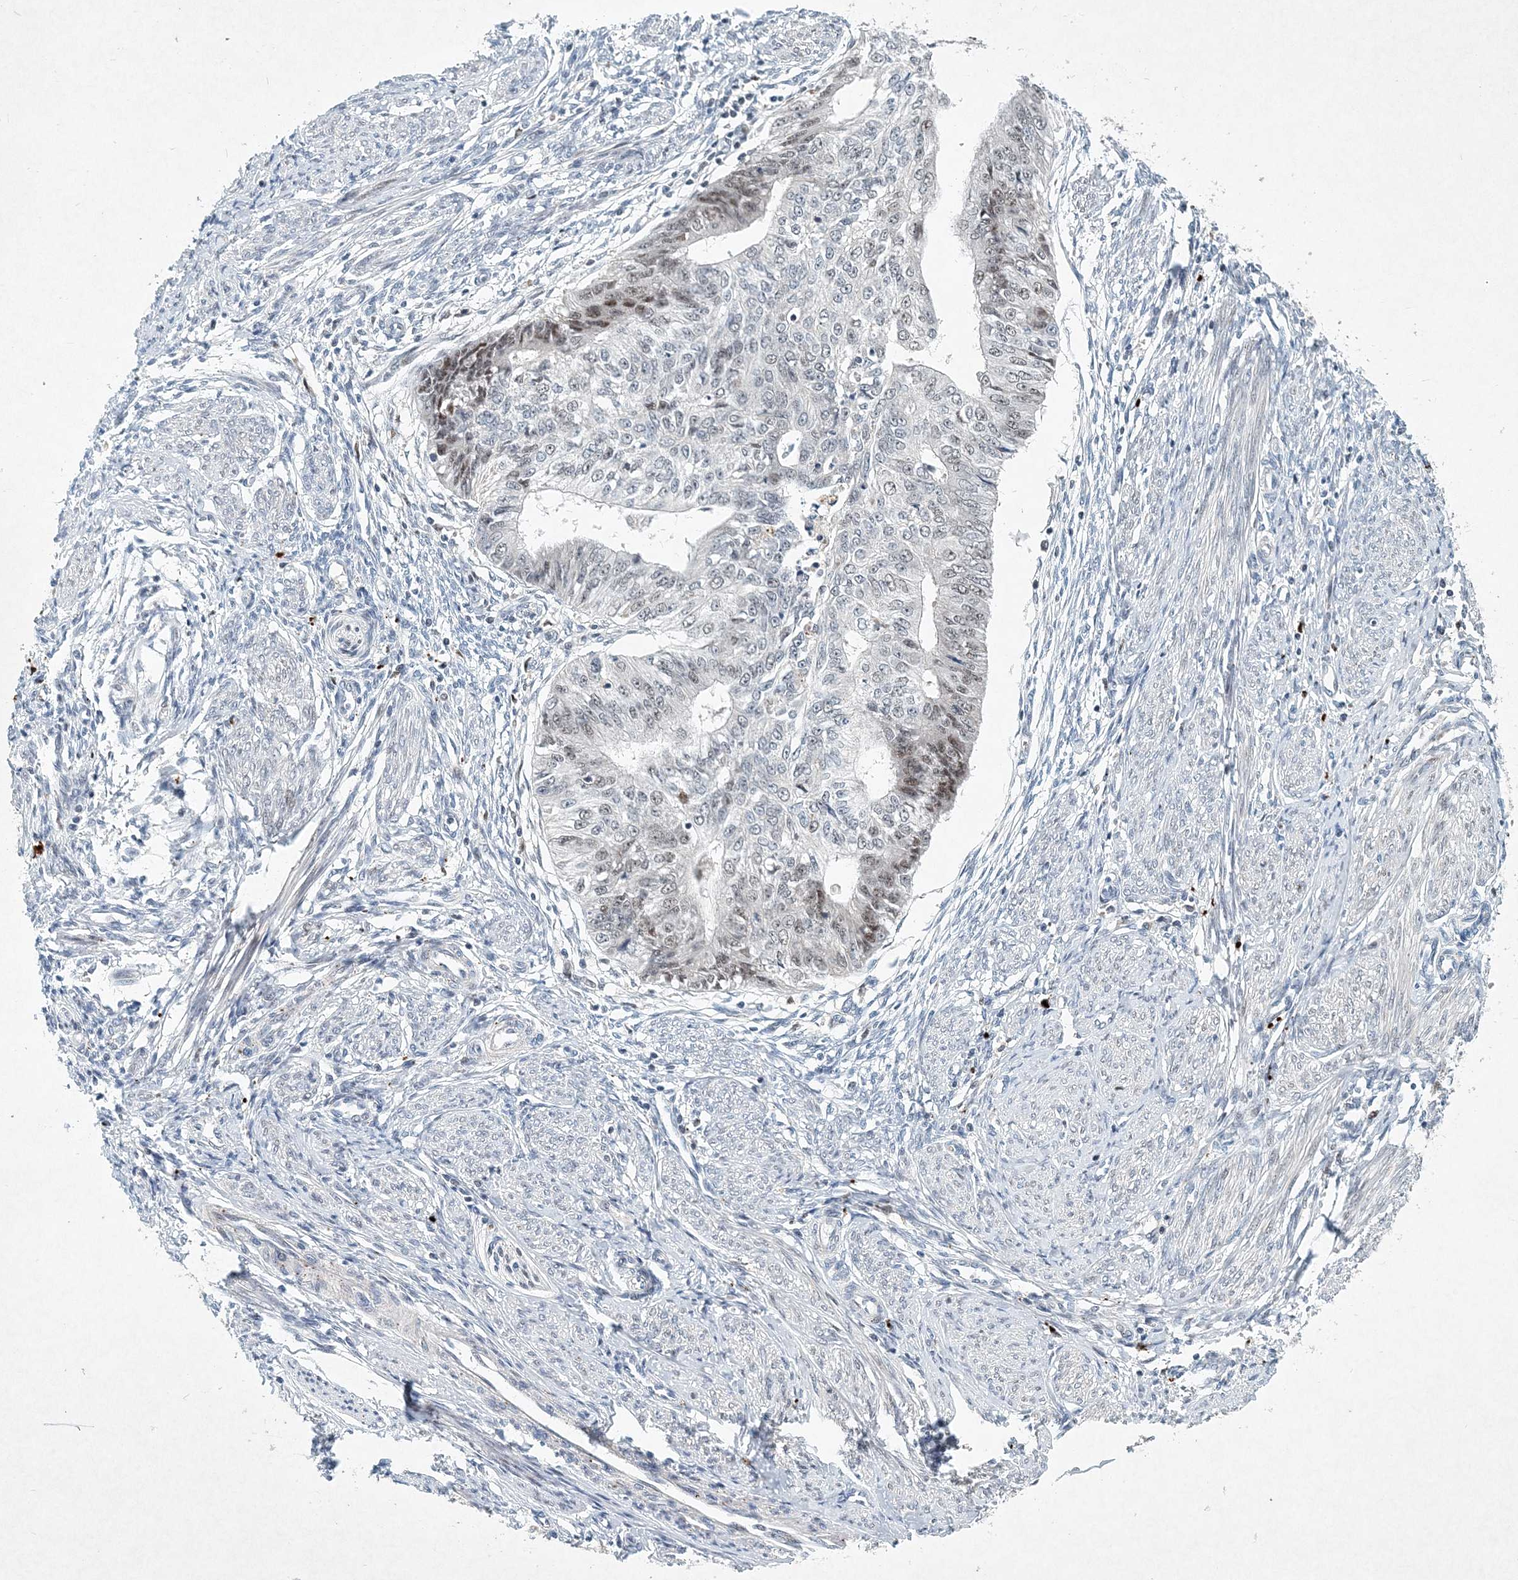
{"staining": {"intensity": "moderate", "quantity": "25%-75%", "location": "nuclear"}, "tissue": "endometrial cancer", "cell_type": "Tumor cells", "image_type": "cancer", "snomed": [{"axis": "morphology", "description": "Adenocarcinoma, NOS"}, {"axis": "topography", "description": "Endometrium"}], "caption": "Adenocarcinoma (endometrial) stained with DAB (3,3'-diaminobenzidine) immunohistochemistry (IHC) demonstrates medium levels of moderate nuclear expression in approximately 25%-75% of tumor cells.", "gene": "KPNA4", "patient": {"sex": "female", "age": 32}}